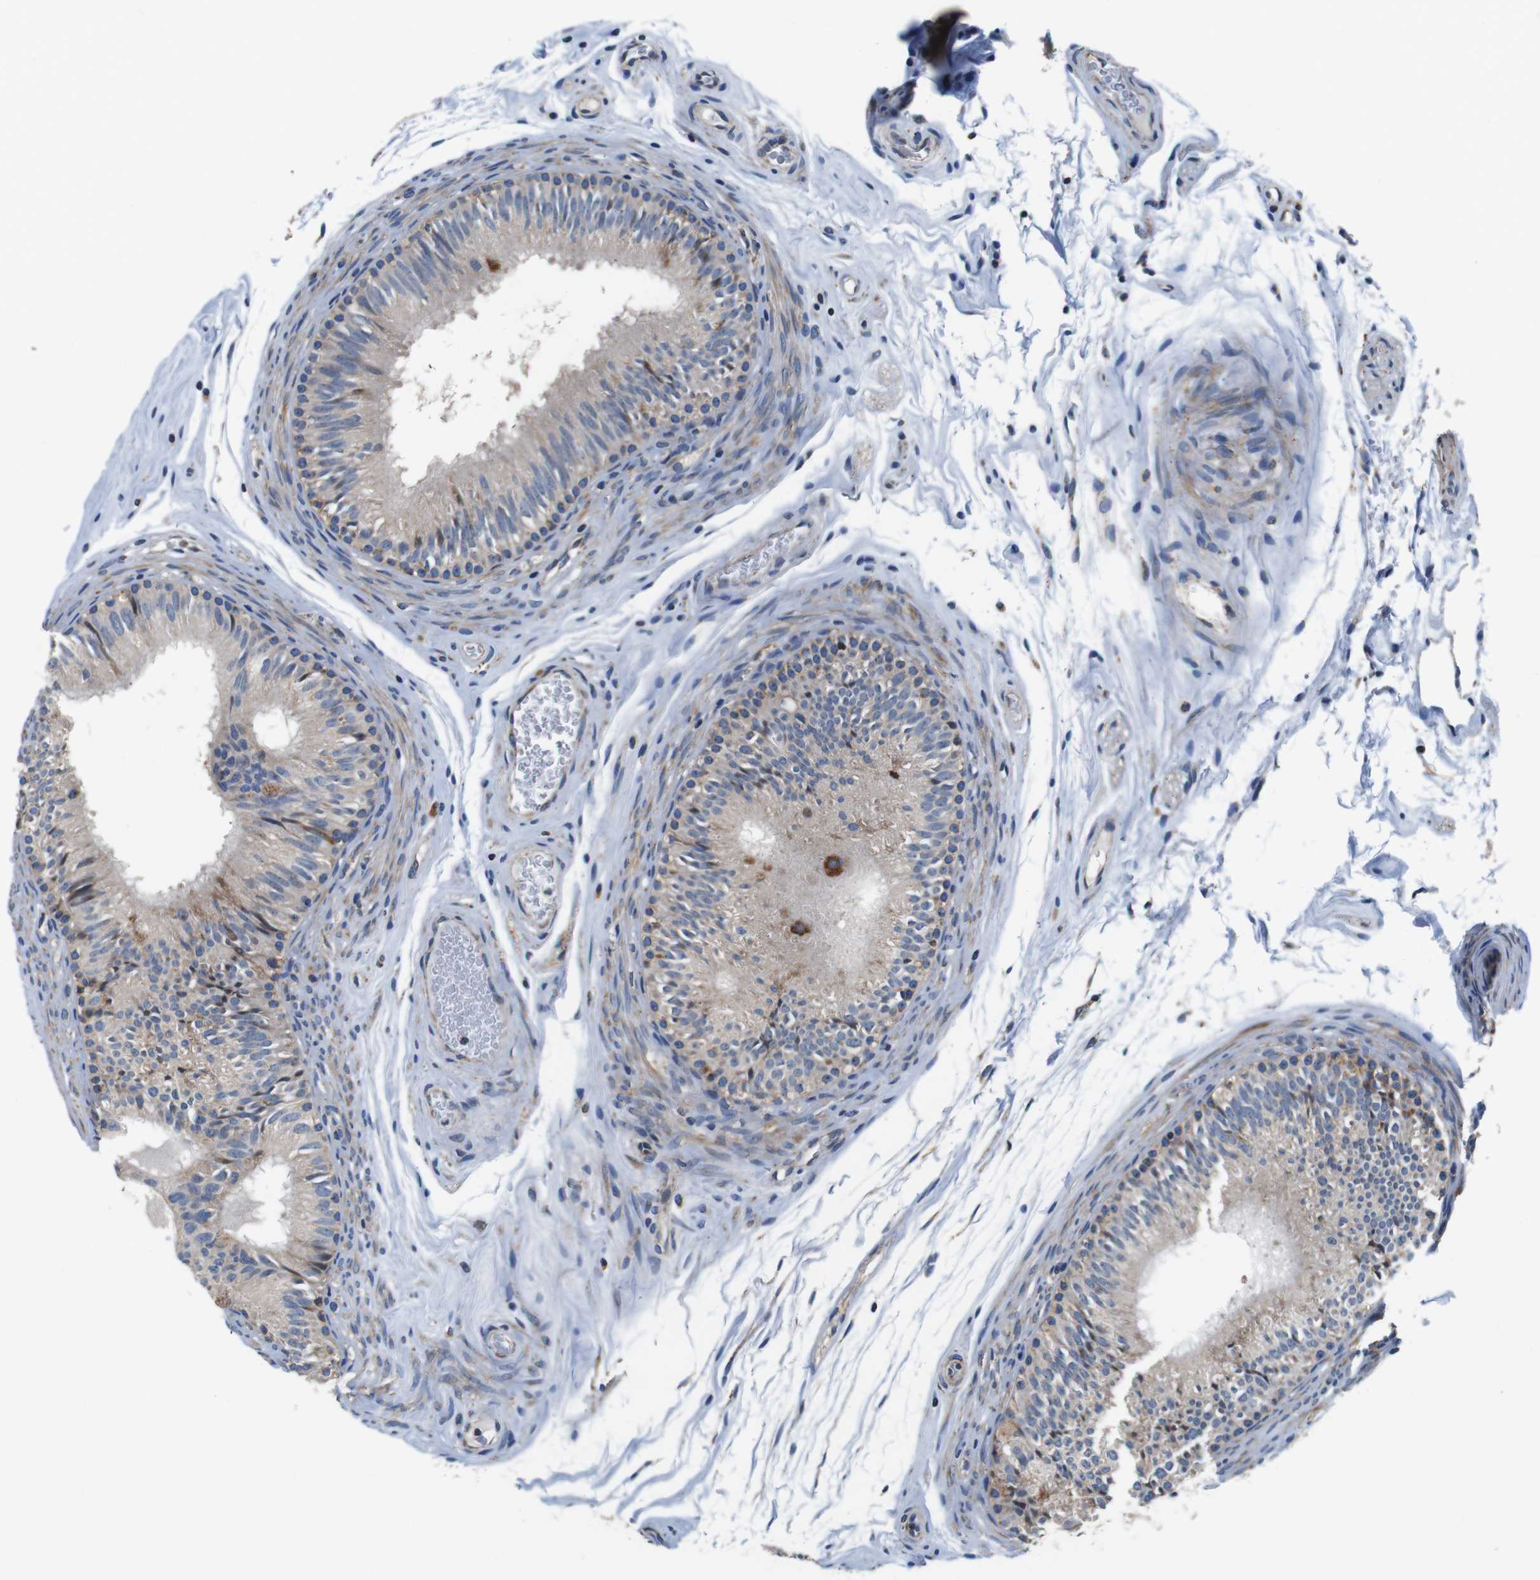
{"staining": {"intensity": "moderate", "quantity": ">75%", "location": "cytoplasmic/membranous"}, "tissue": "epididymis", "cell_type": "Glandular cells", "image_type": "normal", "snomed": [{"axis": "morphology", "description": "Normal tissue, NOS"}, {"axis": "topography", "description": "Epididymis"}], "caption": "IHC photomicrograph of benign human epididymis stained for a protein (brown), which exhibits medium levels of moderate cytoplasmic/membranous expression in about >75% of glandular cells.", "gene": "LRP4", "patient": {"sex": "male", "age": 36}}